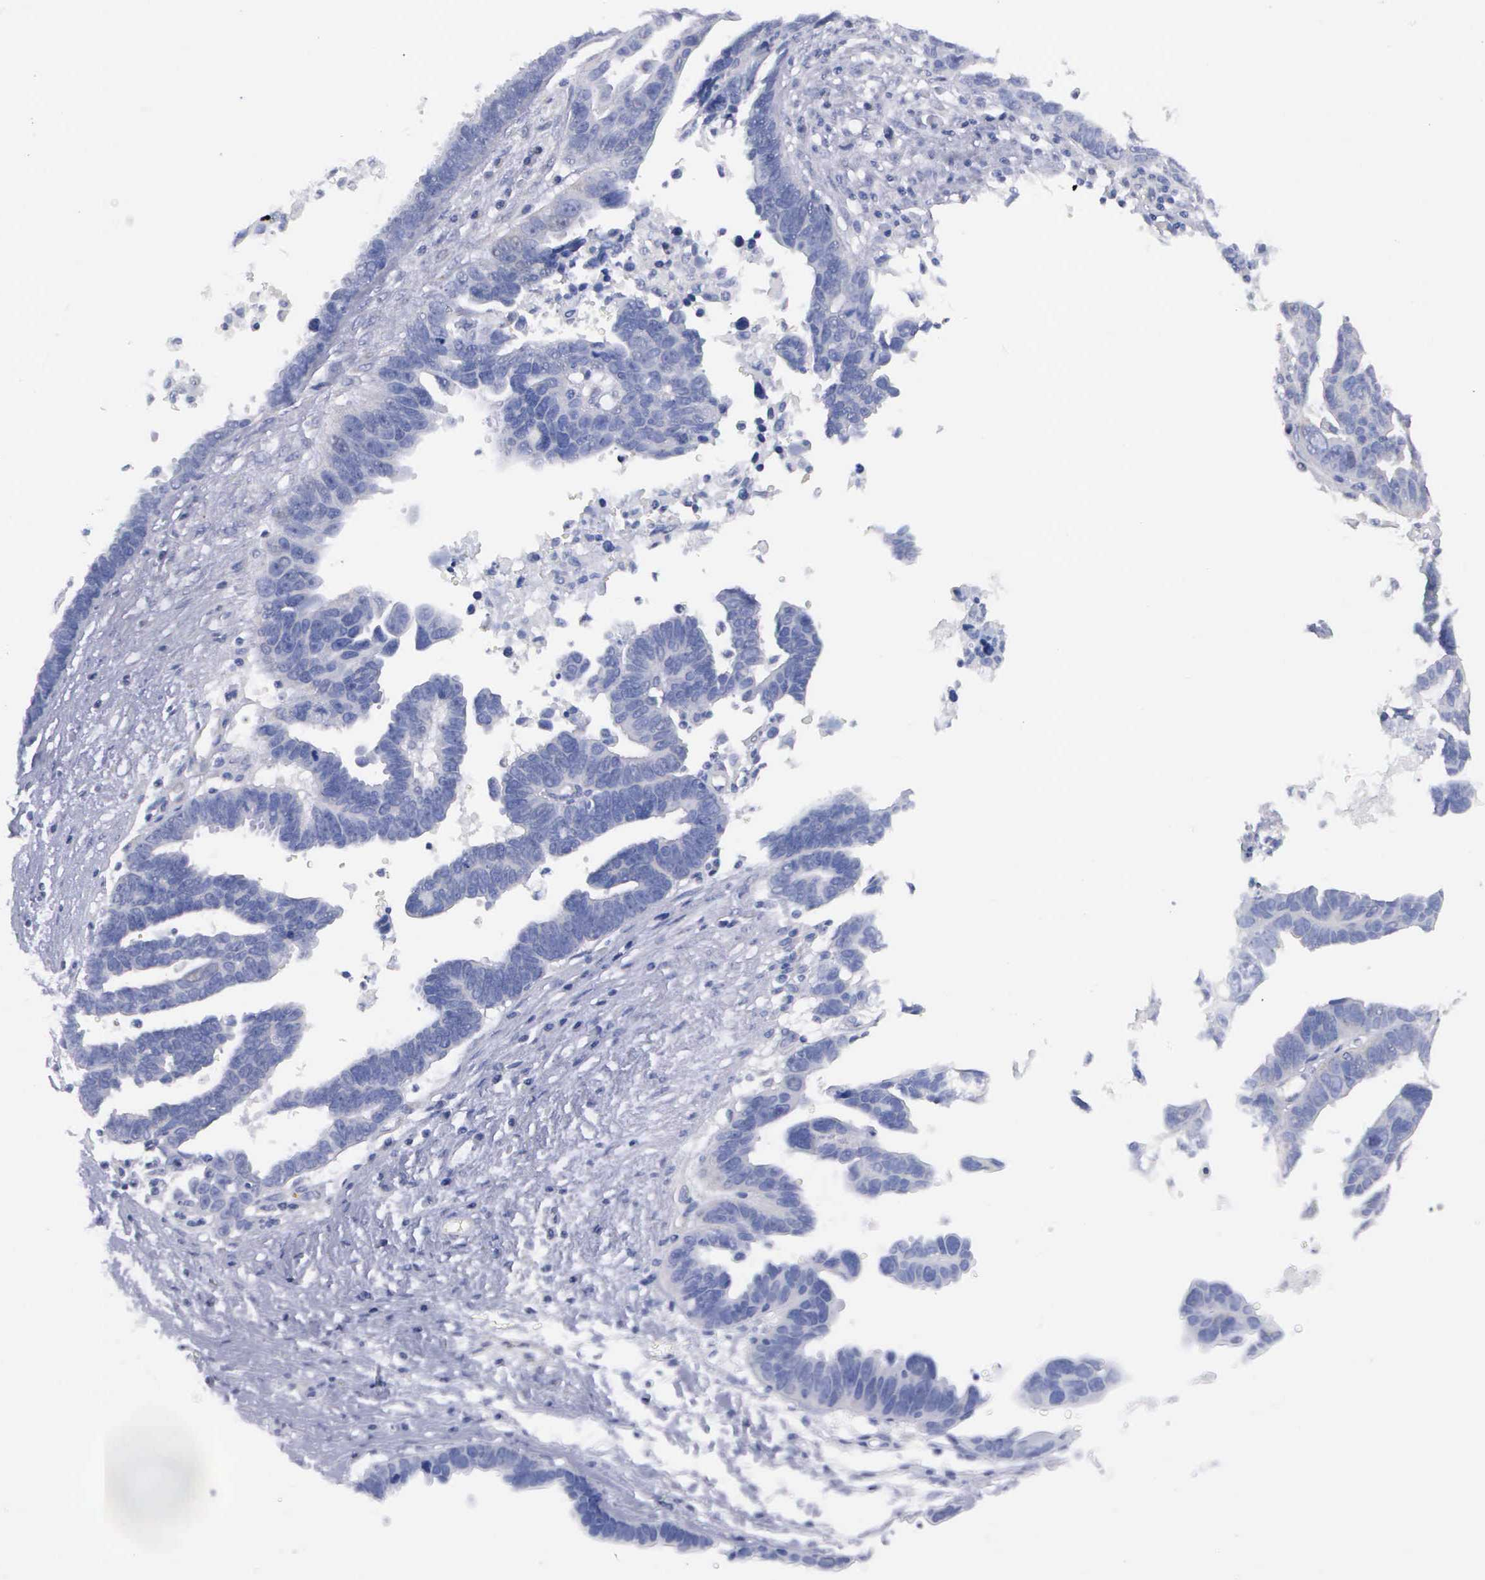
{"staining": {"intensity": "negative", "quantity": "none", "location": "none"}, "tissue": "ovarian cancer", "cell_type": "Tumor cells", "image_type": "cancer", "snomed": [{"axis": "morphology", "description": "Carcinoma, endometroid"}, {"axis": "morphology", "description": "Cystadenocarcinoma, serous, NOS"}, {"axis": "topography", "description": "Ovary"}], "caption": "Serous cystadenocarcinoma (ovarian) was stained to show a protein in brown. There is no significant staining in tumor cells.", "gene": "APOOL", "patient": {"sex": "female", "age": 45}}